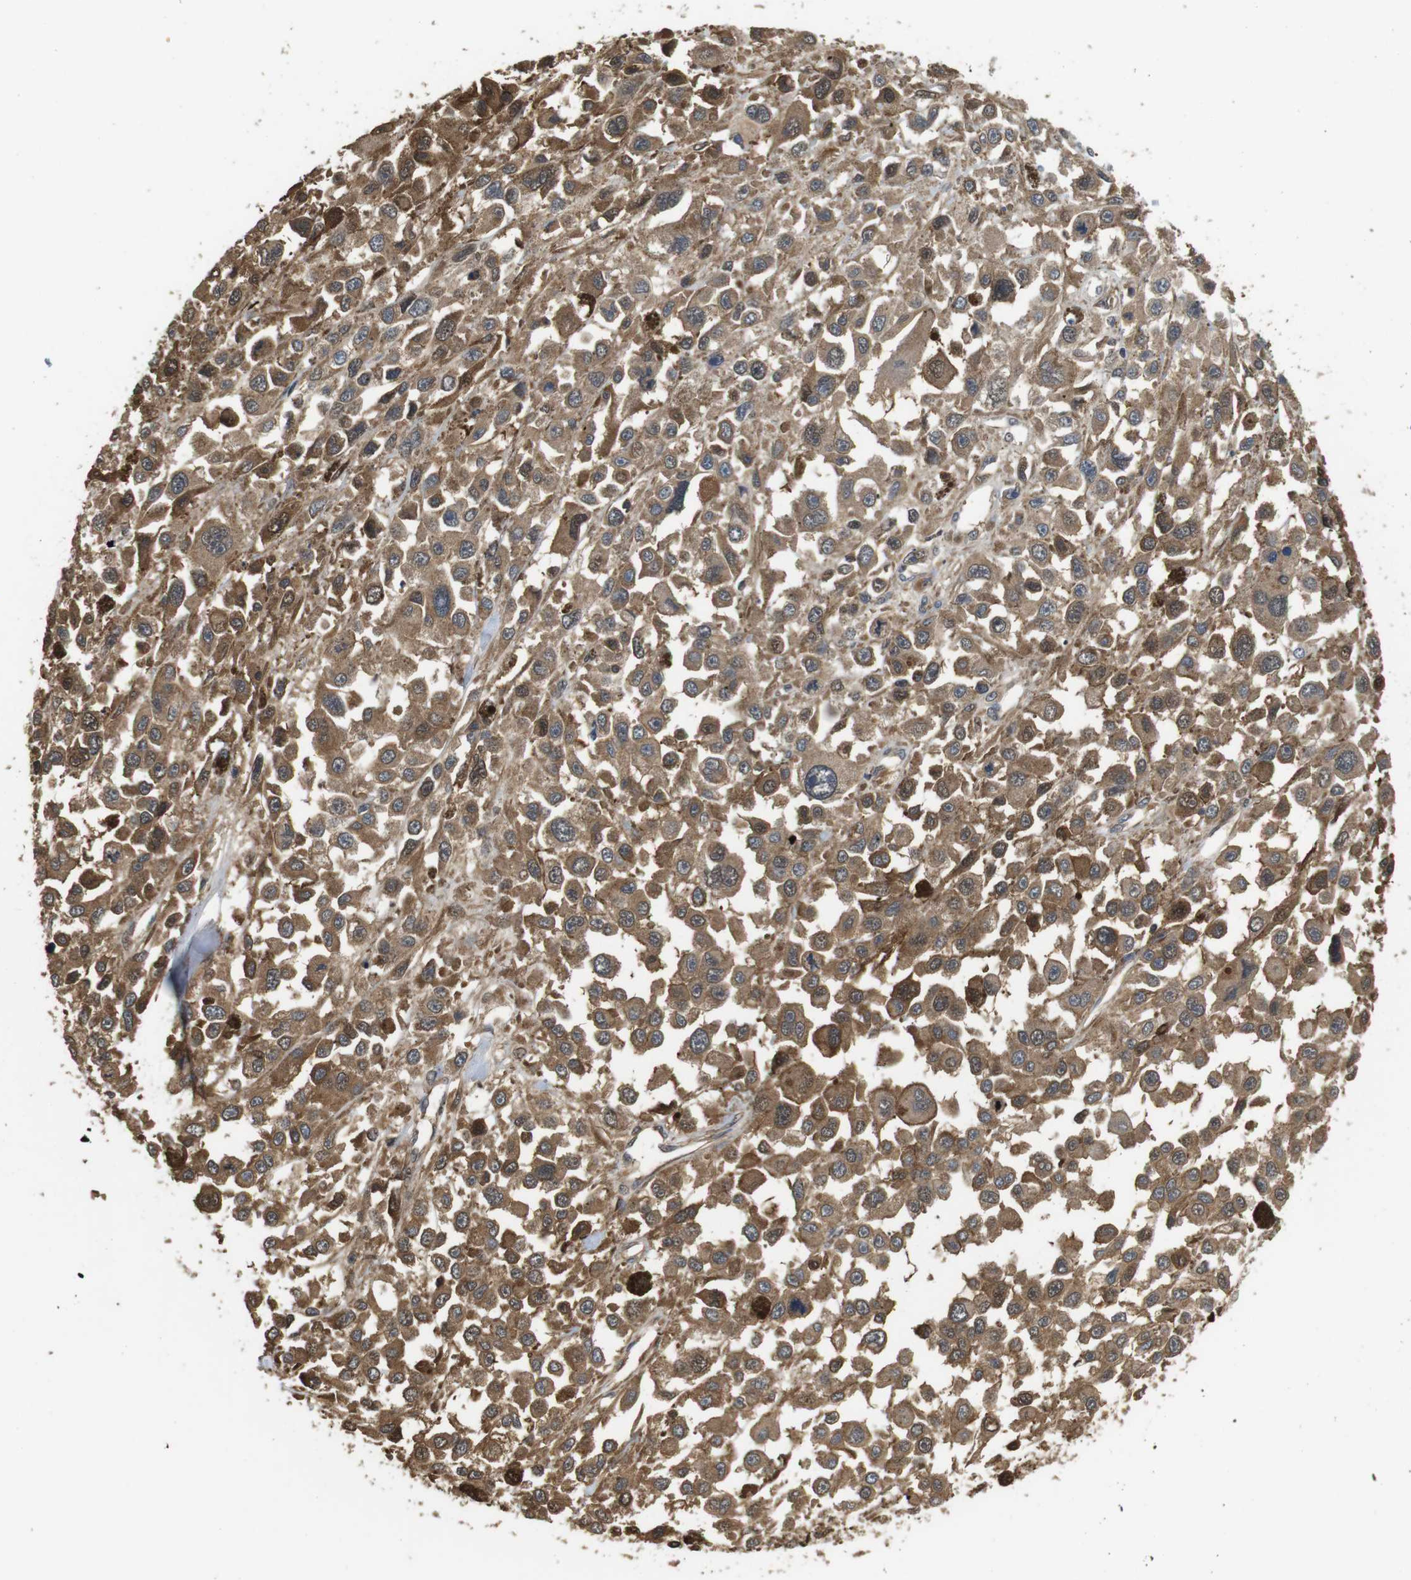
{"staining": {"intensity": "moderate", "quantity": ">75%", "location": "cytoplasmic/membranous,nuclear"}, "tissue": "melanoma", "cell_type": "Tumor cells", "image_type": "cancer", "snomed": [{"axis": "morphology", "description": "Malignant melanoma, Metastatic site"}, {"axis": "topography", "description": "Lymph node"}], "caption": "IHC (DAB (3,3'-diaminobenzidine)) staining of human malignant melanoma (metastatic site) reveals moderate cytoplasmic/membranous and nuclear protein expression in about >75% of tumor cells.", "gene": "LDHA", "patient": {"sex": "male", "age": 59}}